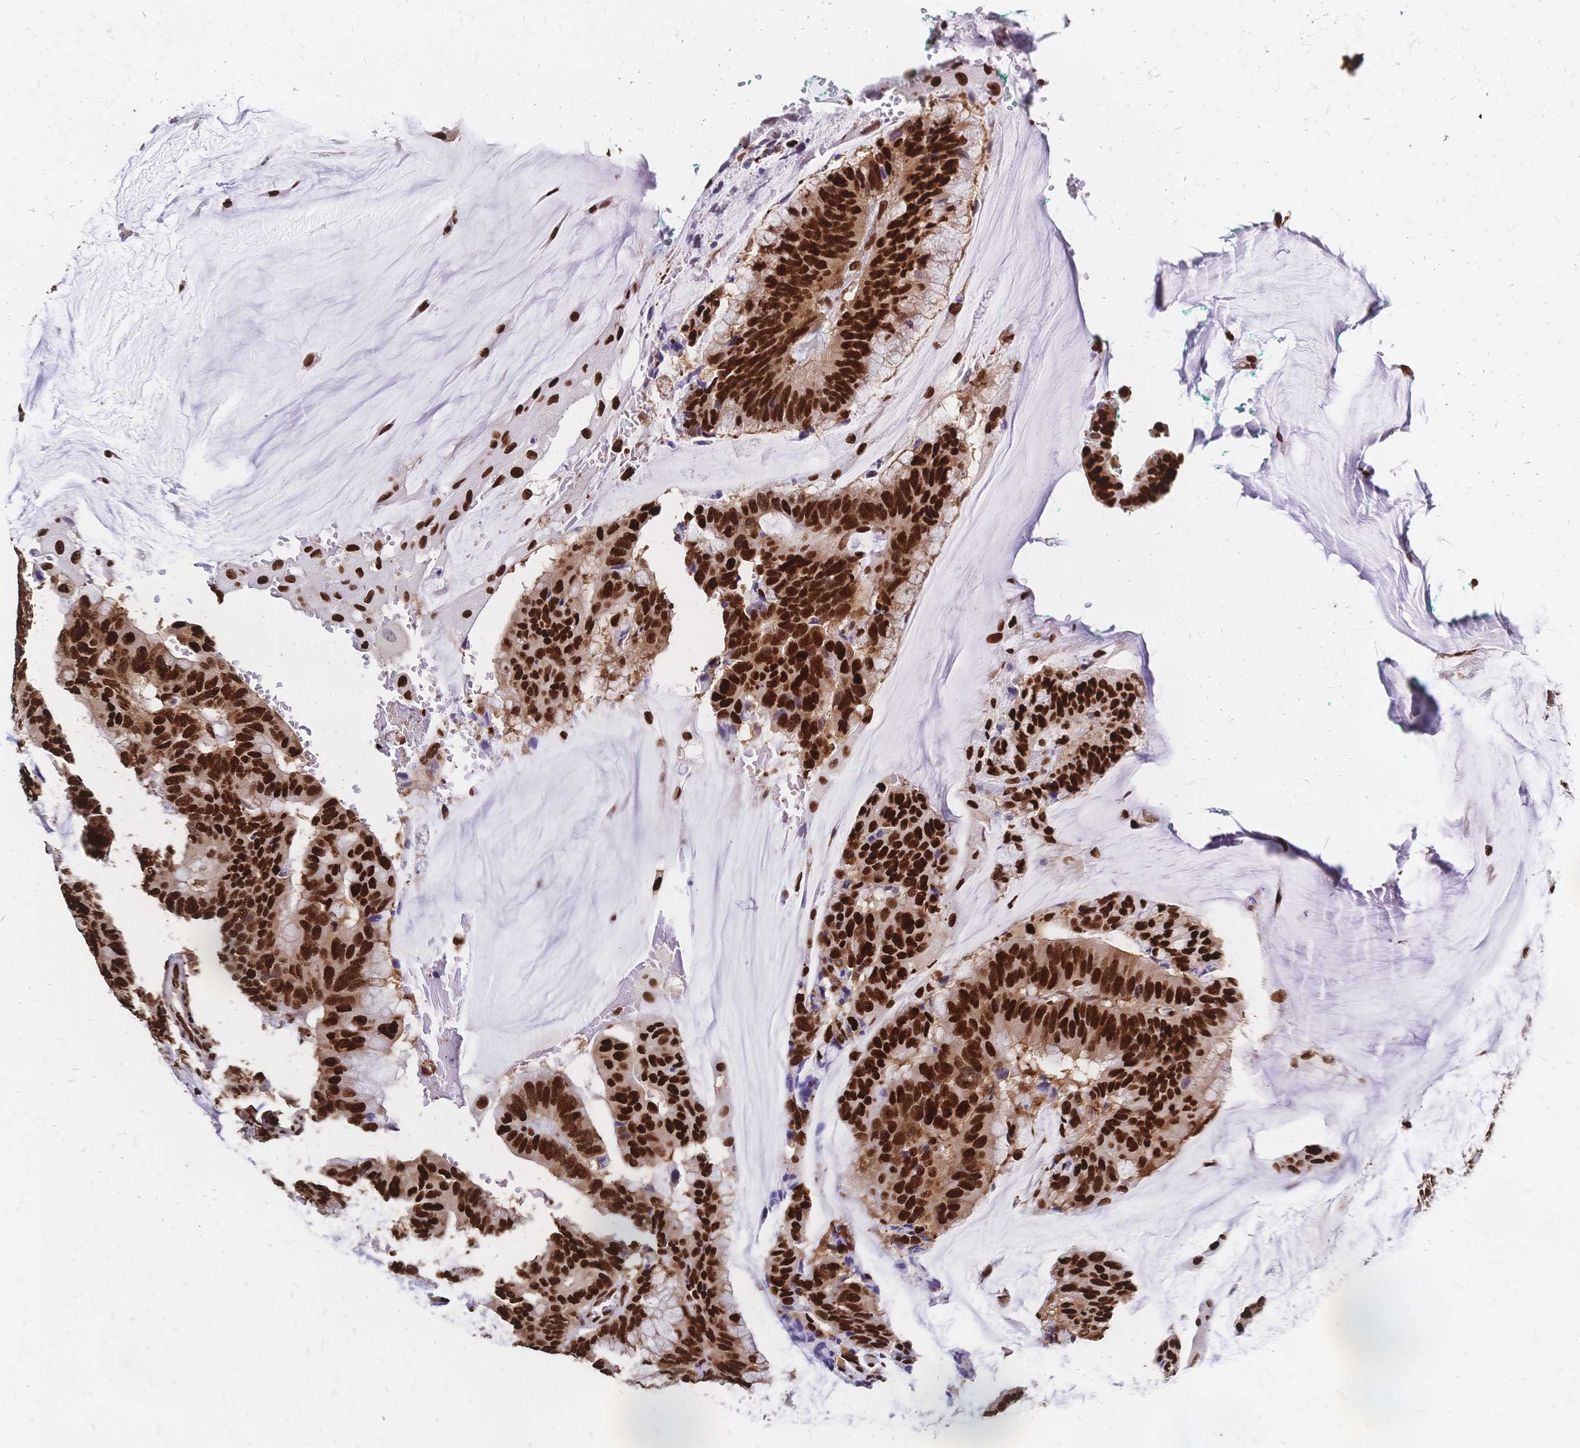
{"staining": {"intensity": "strong", "quantity": ">75%", "location": "nuclear"}, "tissue": "colorectal cancer", "cell_type": "Tumor cells", "image_type": "cancer", "snomed": [{"axis": "morphology", "description": "Adenocarcinoma, NOS"}, {"axis": "topography", "description": "Rectum"}], "caption": "The immunohistochemical stain labels strong nuclear positivity in tumor cells of colorectal adenocarcinoma tissue. The staining is performed using DAB (3,3'-diaminobenzidine) brown chromogen to label protein expression. The nuclei are counter-stained blue using hematoxylin.", "gene": "HDGF", "patient": {"sex": "female", "age": 59}}